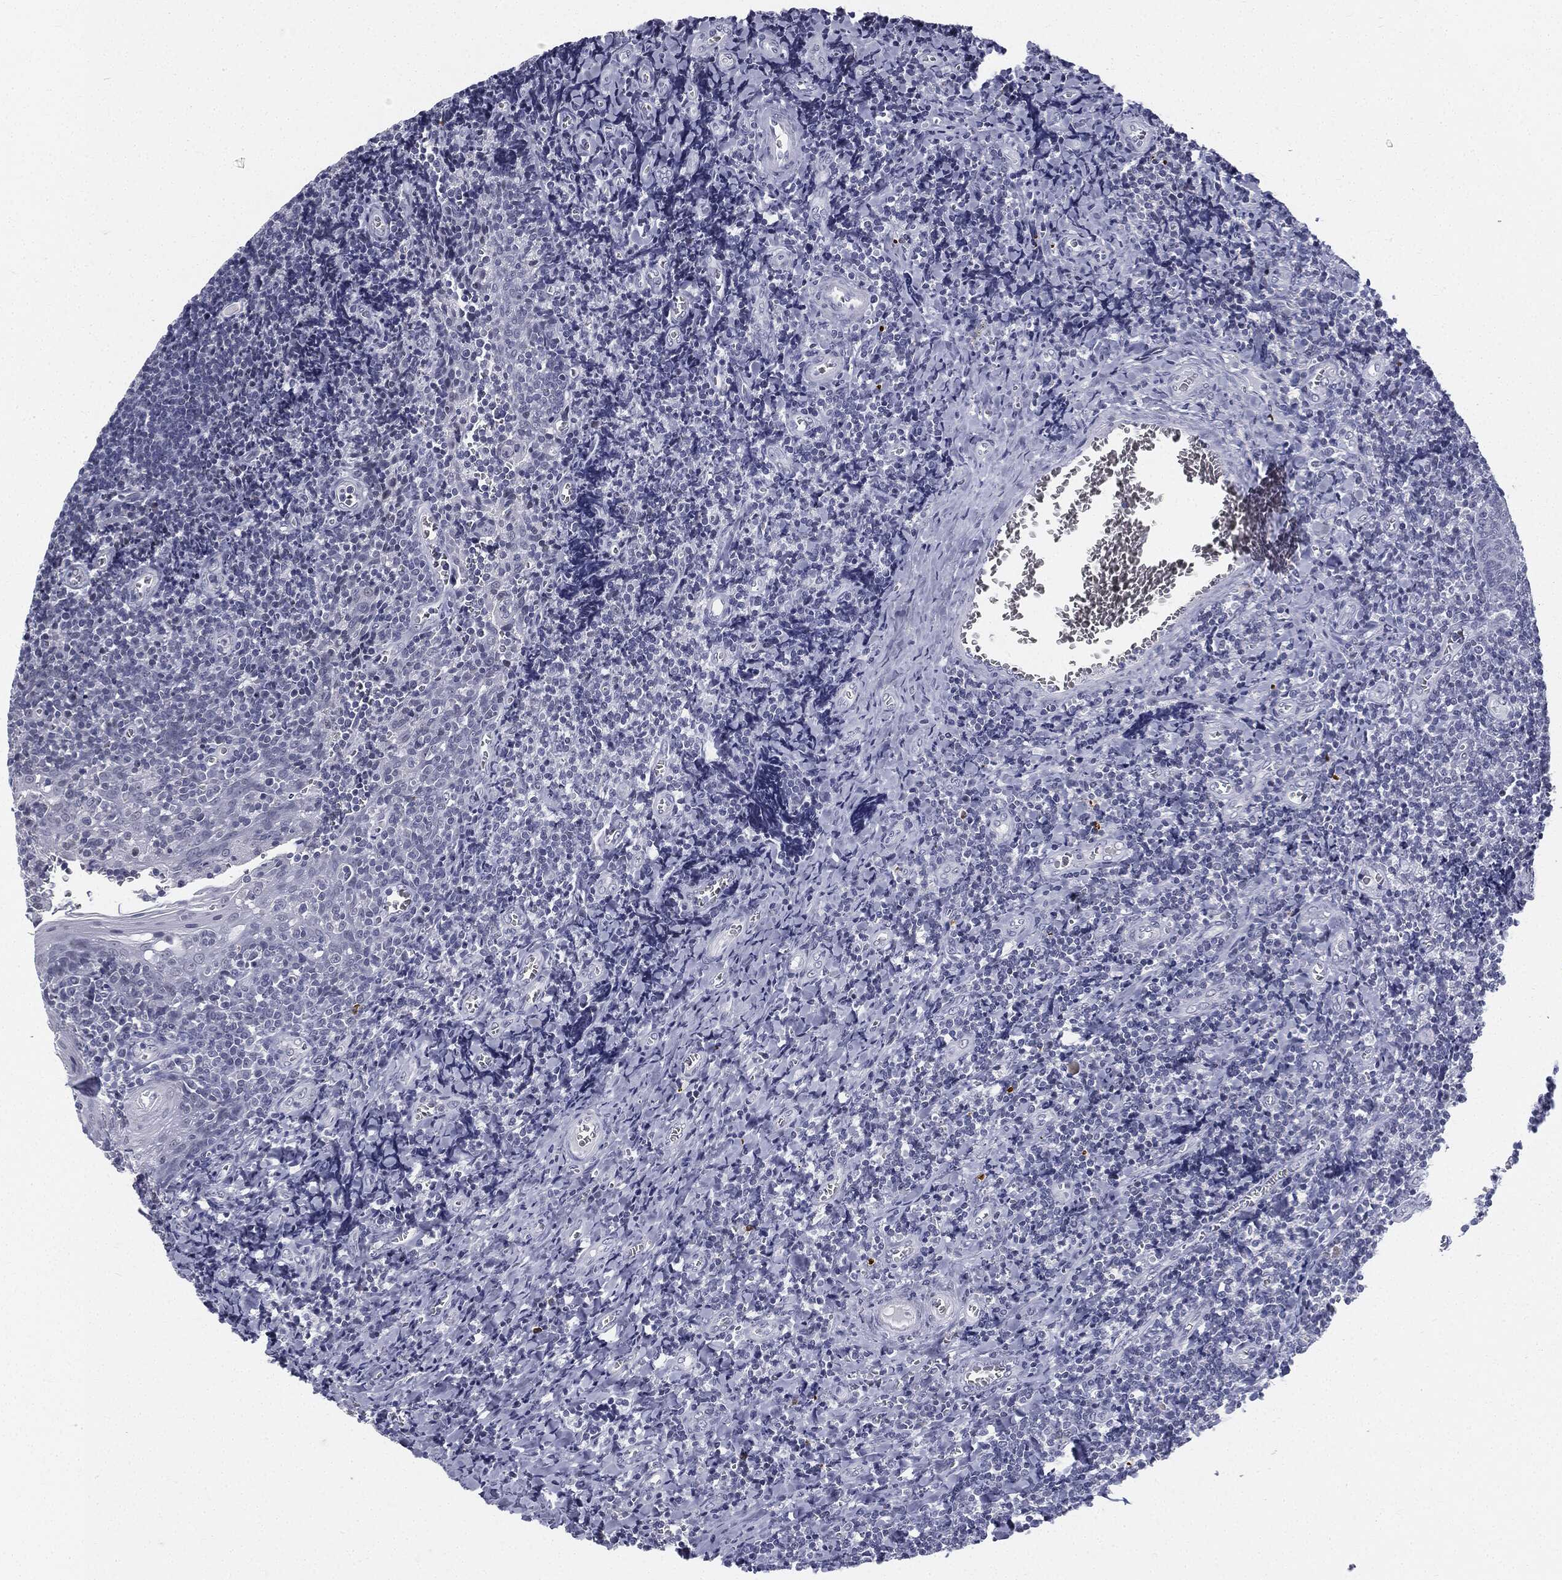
{"staining": {"intensity": "negative", "quantity": "none", "location": "none"}, "tissue": "tonsil", "cell_type": "Germinal center cells", "image_type": "normal", "snomed": [{"axis": "morphology", "description": "Normal tissue, NOS"}, {"axis": "morphology", "description": "Inflammation, NOS"}, {"axis": "topography", "description": "Tonsil"}], "caption": "This is an immunohistochemistry (IHC) micrograph of unremarkable tonsil. There is no positivity in germinal center cells.", "gene": "MLLT10", "patient": {"sex": "female", "age": 31}}